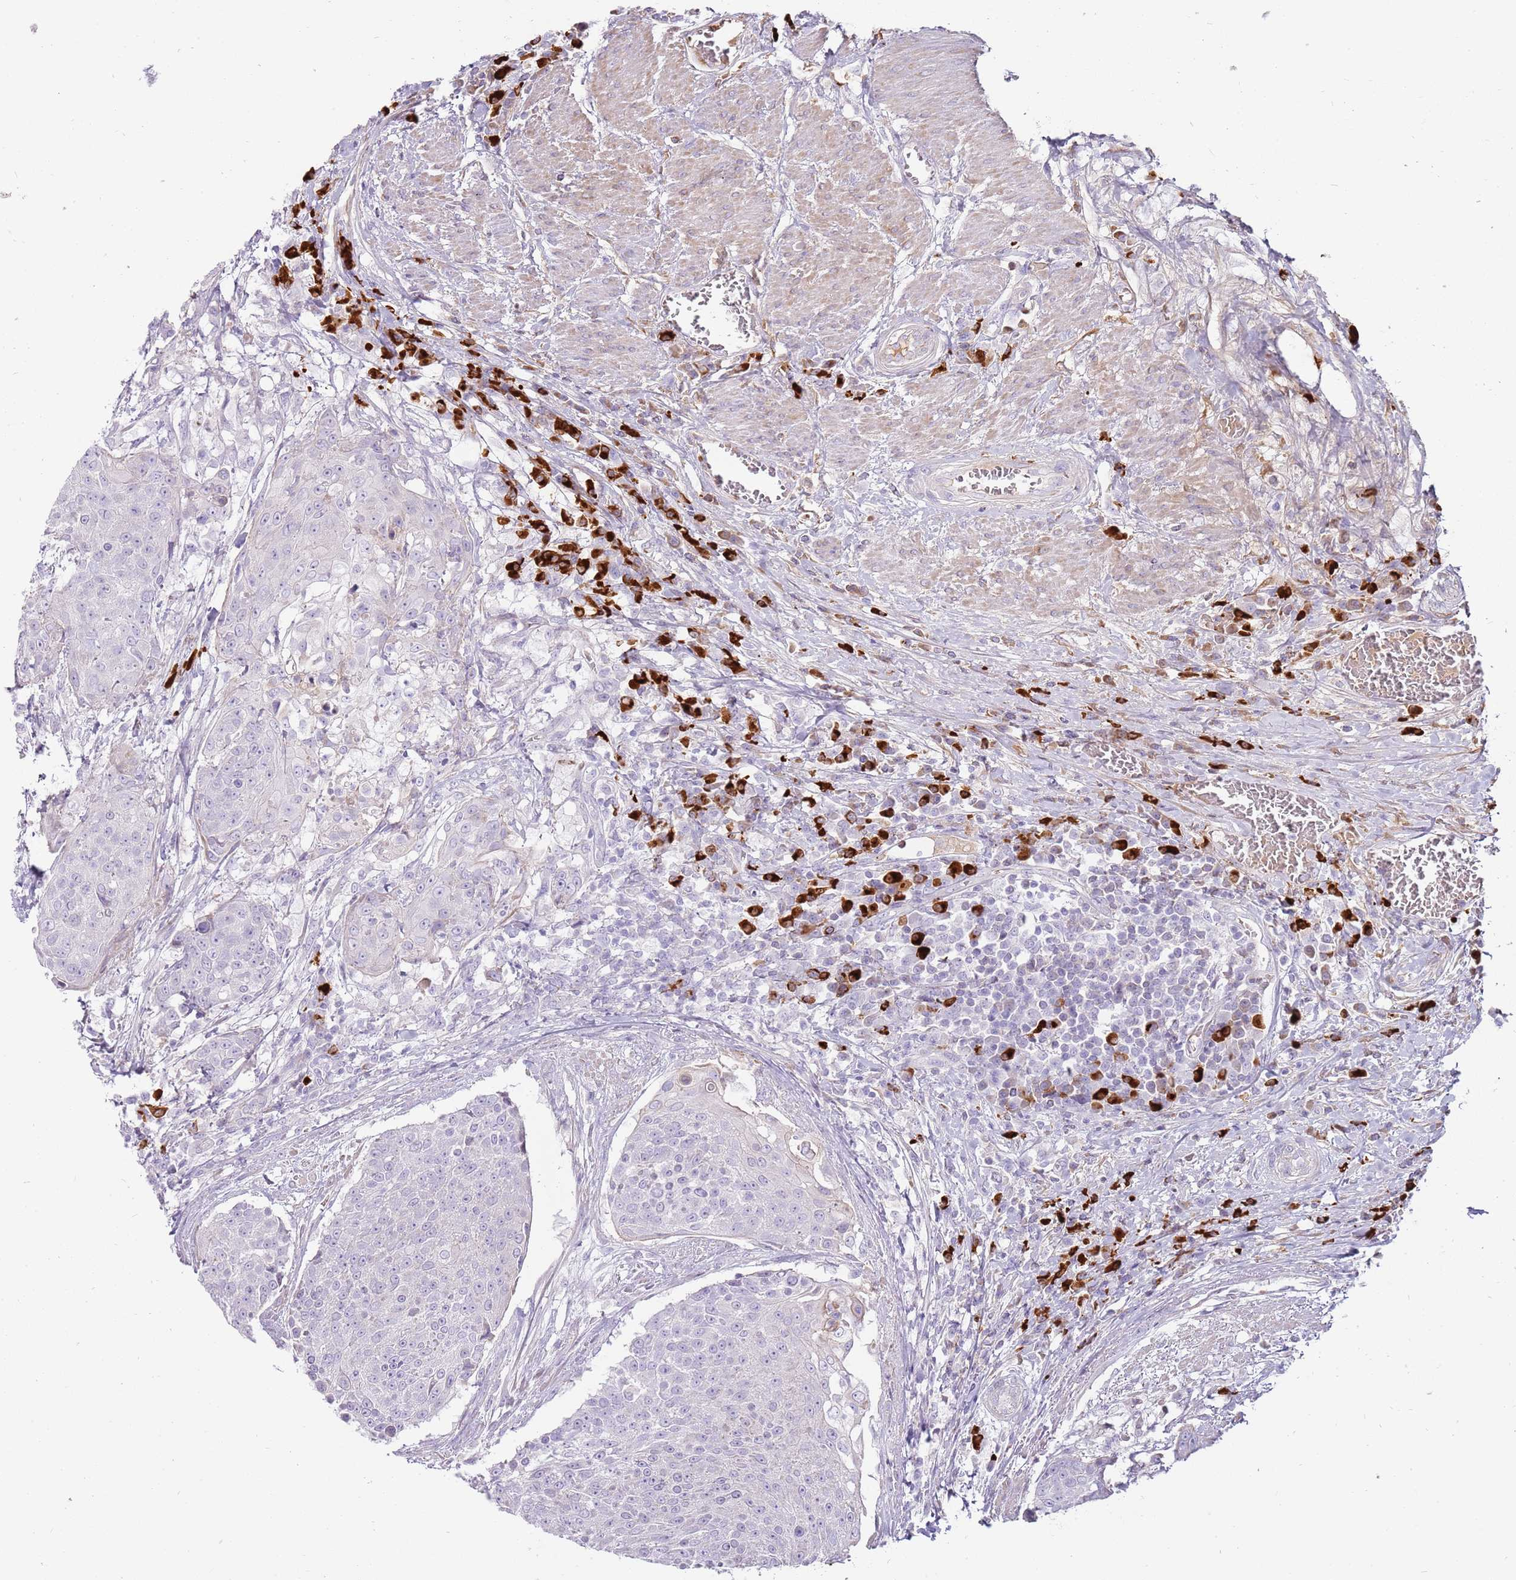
{"staining": {"intensity": "negative", "quantity": "none", "location": "none"}, "tissue": "urothelial cancer", "cell_type": "Tumor cells", "image_type": "cancer", "snomed": [{"axis": "morphology", "description": "Urothelial carcinoma, High grade"}, {"axis": "topography", "description": "Urinary bladder"}], "caption": "Urothelial cancer stained for a protein using immunohistochemistry (IHC) exhibits no staining tumor cells.", "gene": "MCUB", "patient": {"sex": "female", "age": 63}}